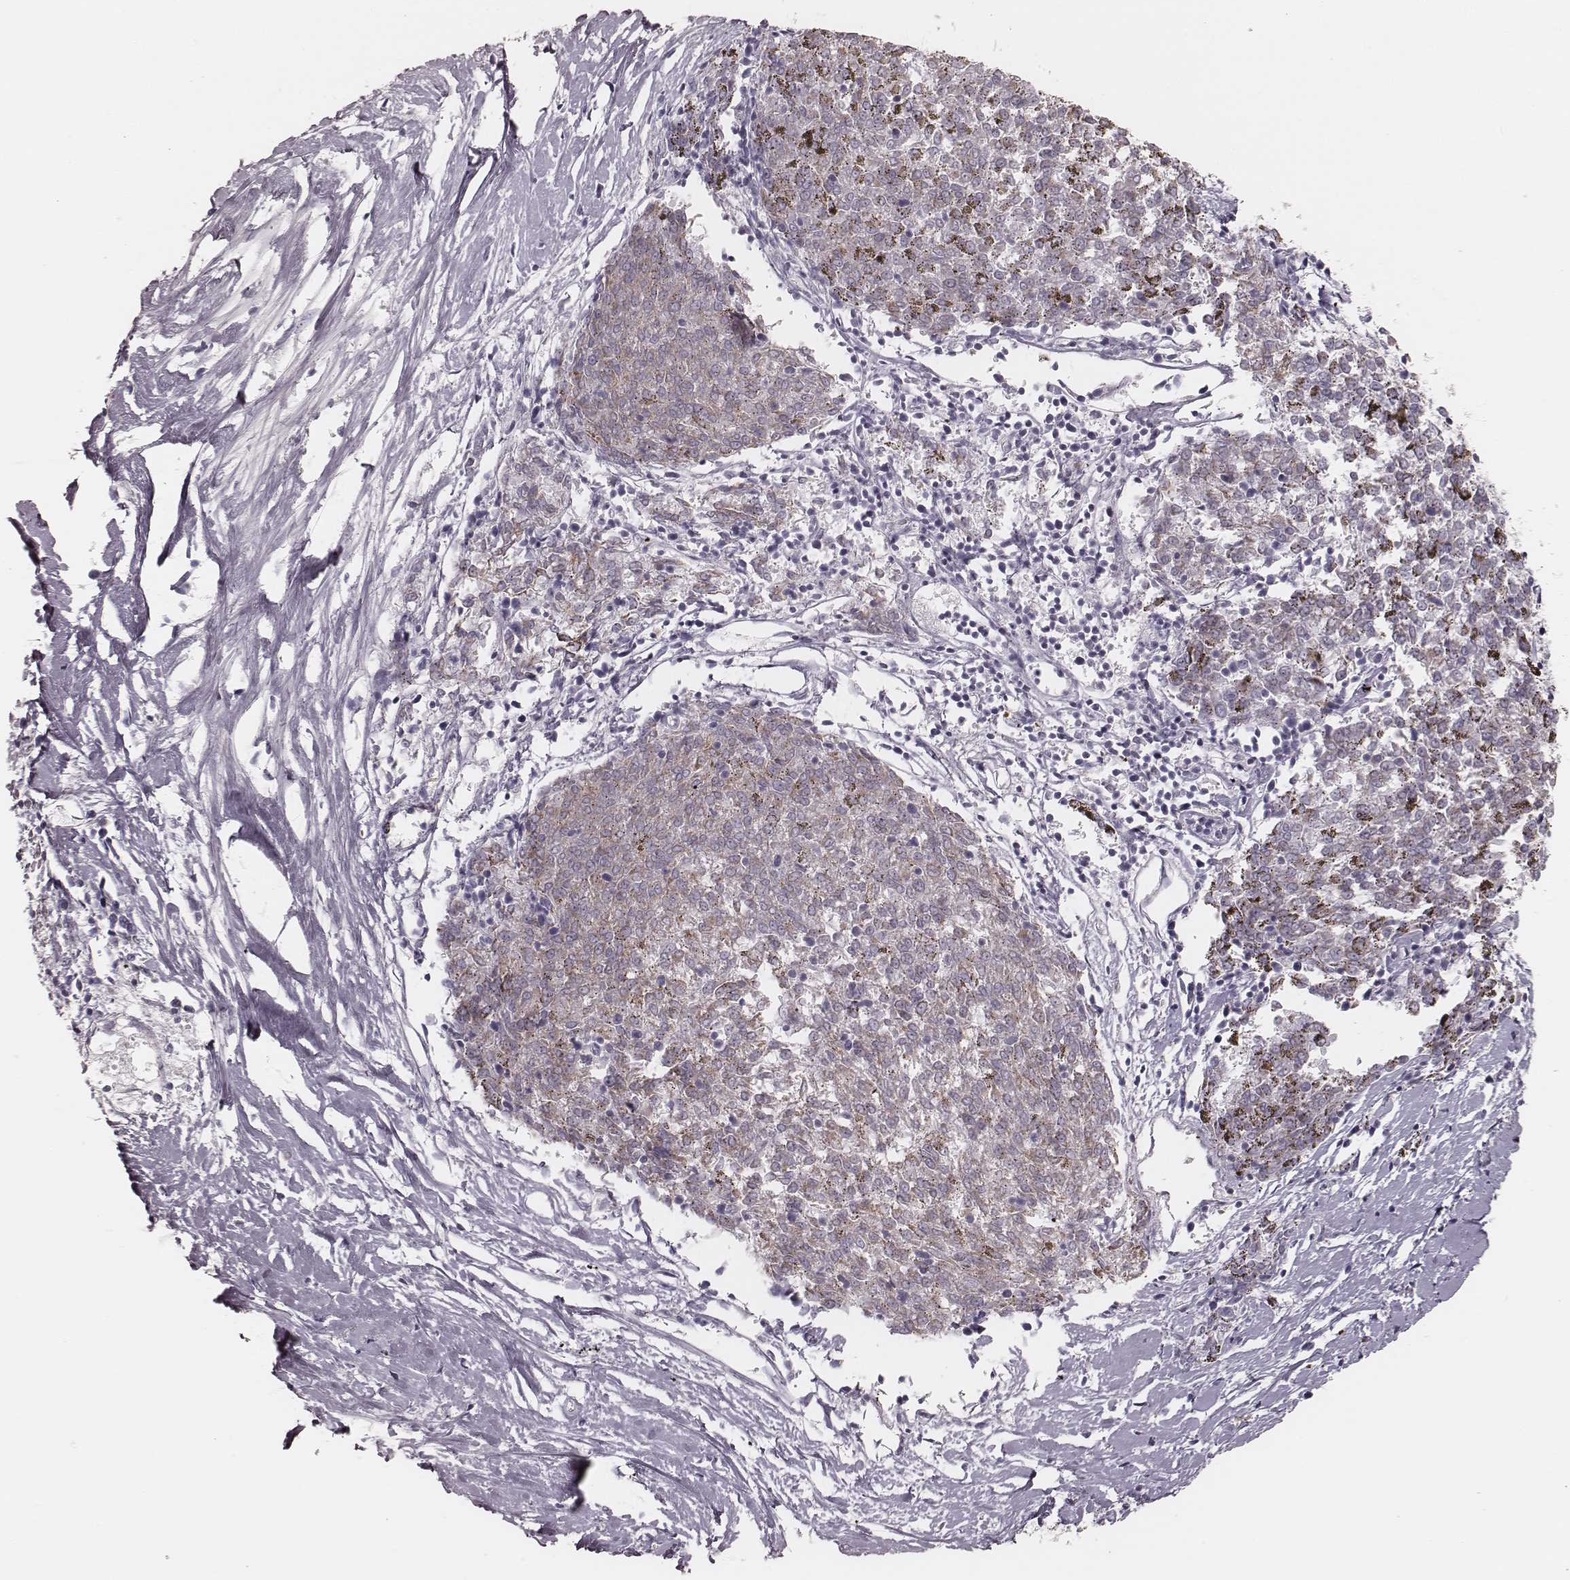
{"staining": {"intensity": "weak", "quantity": "<25%", "location": "cytoplasmic/membranous"}, "tissue": "melanoma", "cell_type": "Tumor cells", "image_type": "cancer", "snomed": [{"axis": "morphology", "description": "Malignant melanoma, NOS"}, {"axis": "topography", "description": "Skin"}], "caption": "Immunohistochemistry histopathology image of neoplastic tissue: melanoma stained with DAB (3,3'-diaminobenzidine) shows no significant protein staining in tumor cells.", "gene": "KIF5C", "patient": {"sex": "female", "age": 72}}